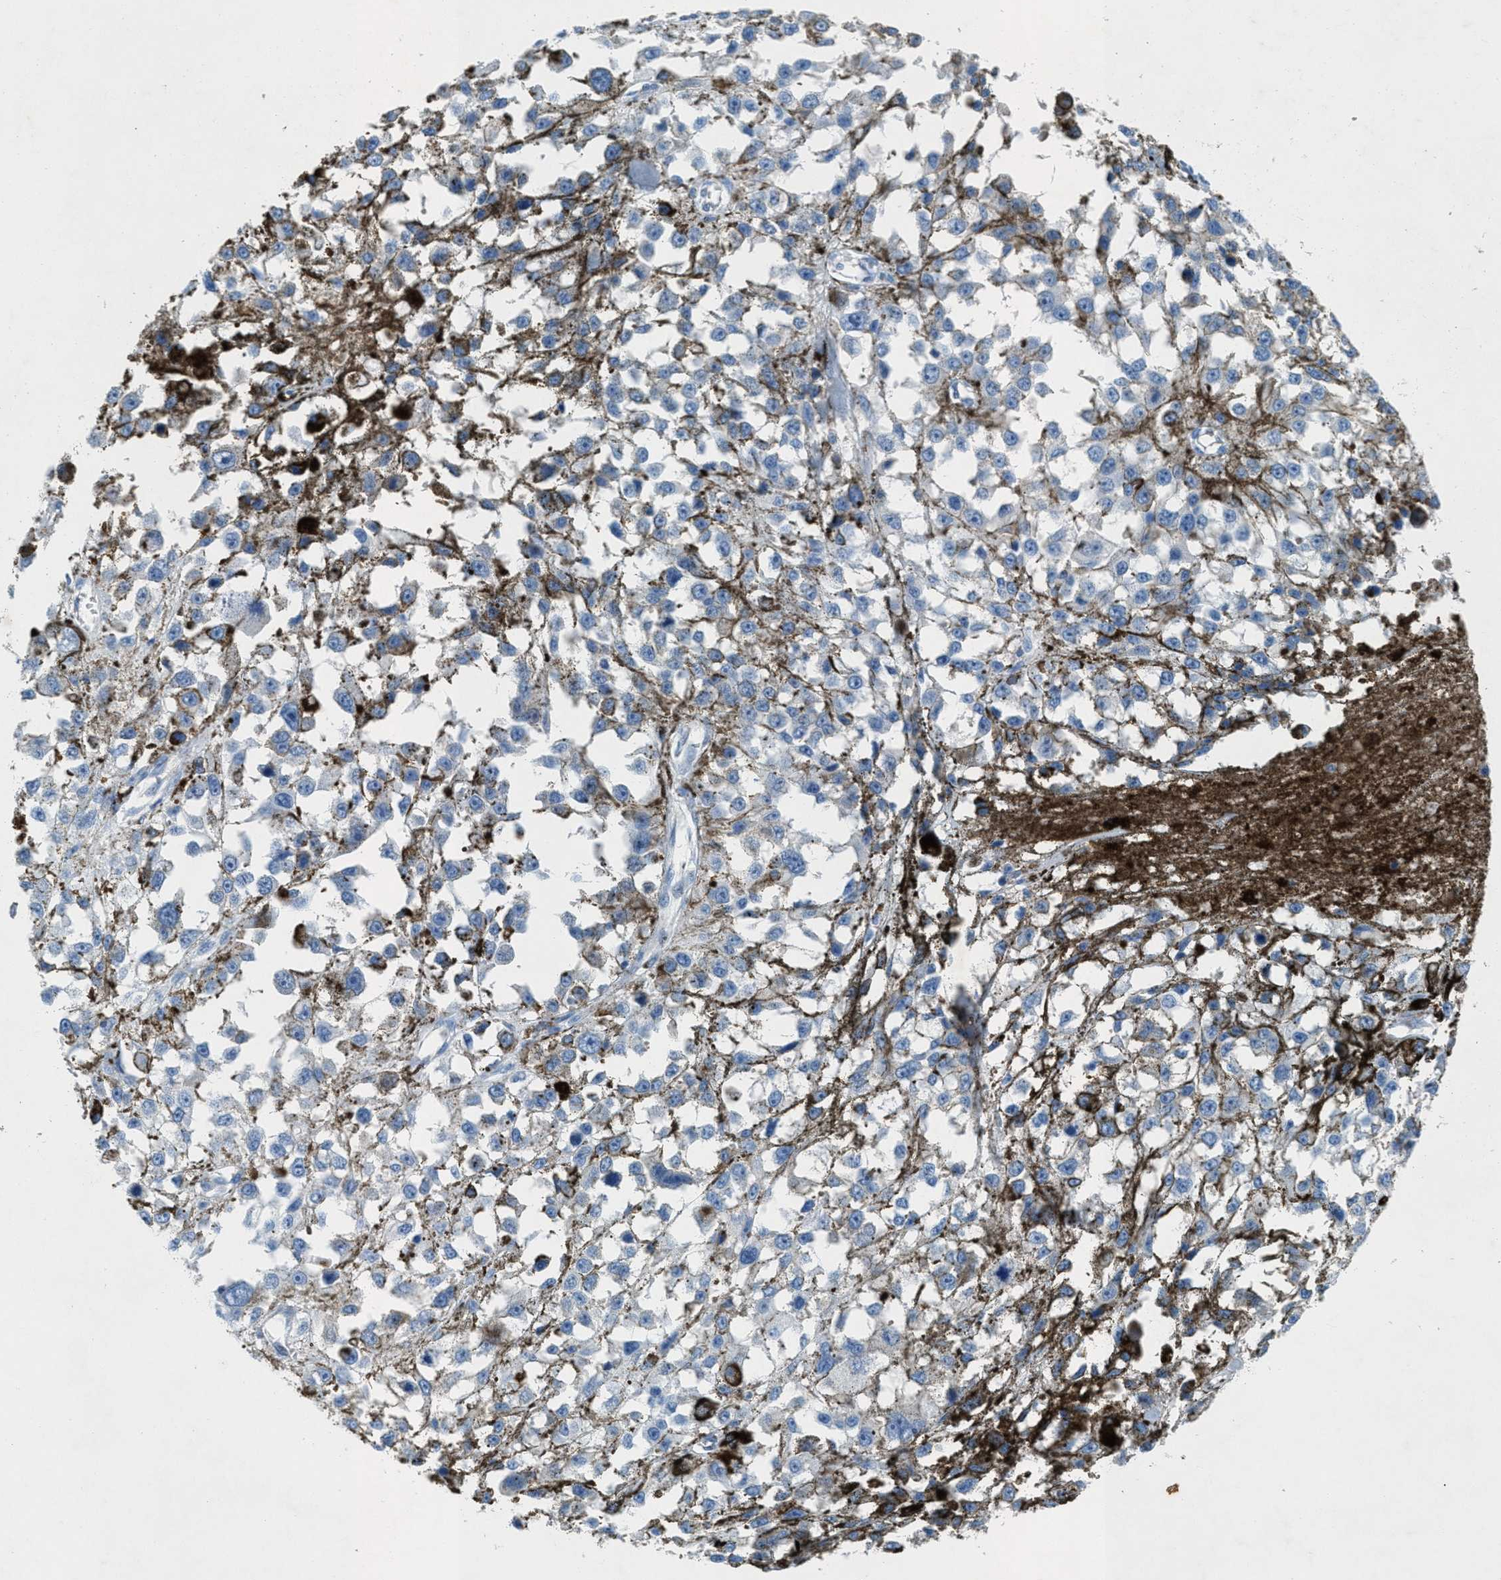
{"staining": {"intensity": "negative", "quantity": "none", "location": "none"}, "tissue": "melanoma", "cell_type": "Tumor cells", "image_type": "cancer", "snomed": [{"axis": "morphology", "description": "Malignant melanoma, Metastatic site"}, {"axis": "topography", "description": "Lymph node"}], "caption": "Tumor cells show no significant staining in malignant melanoma (metastatic site).", "gene": "GALNT17", "patient": {"sex": "male", "age": 59}}